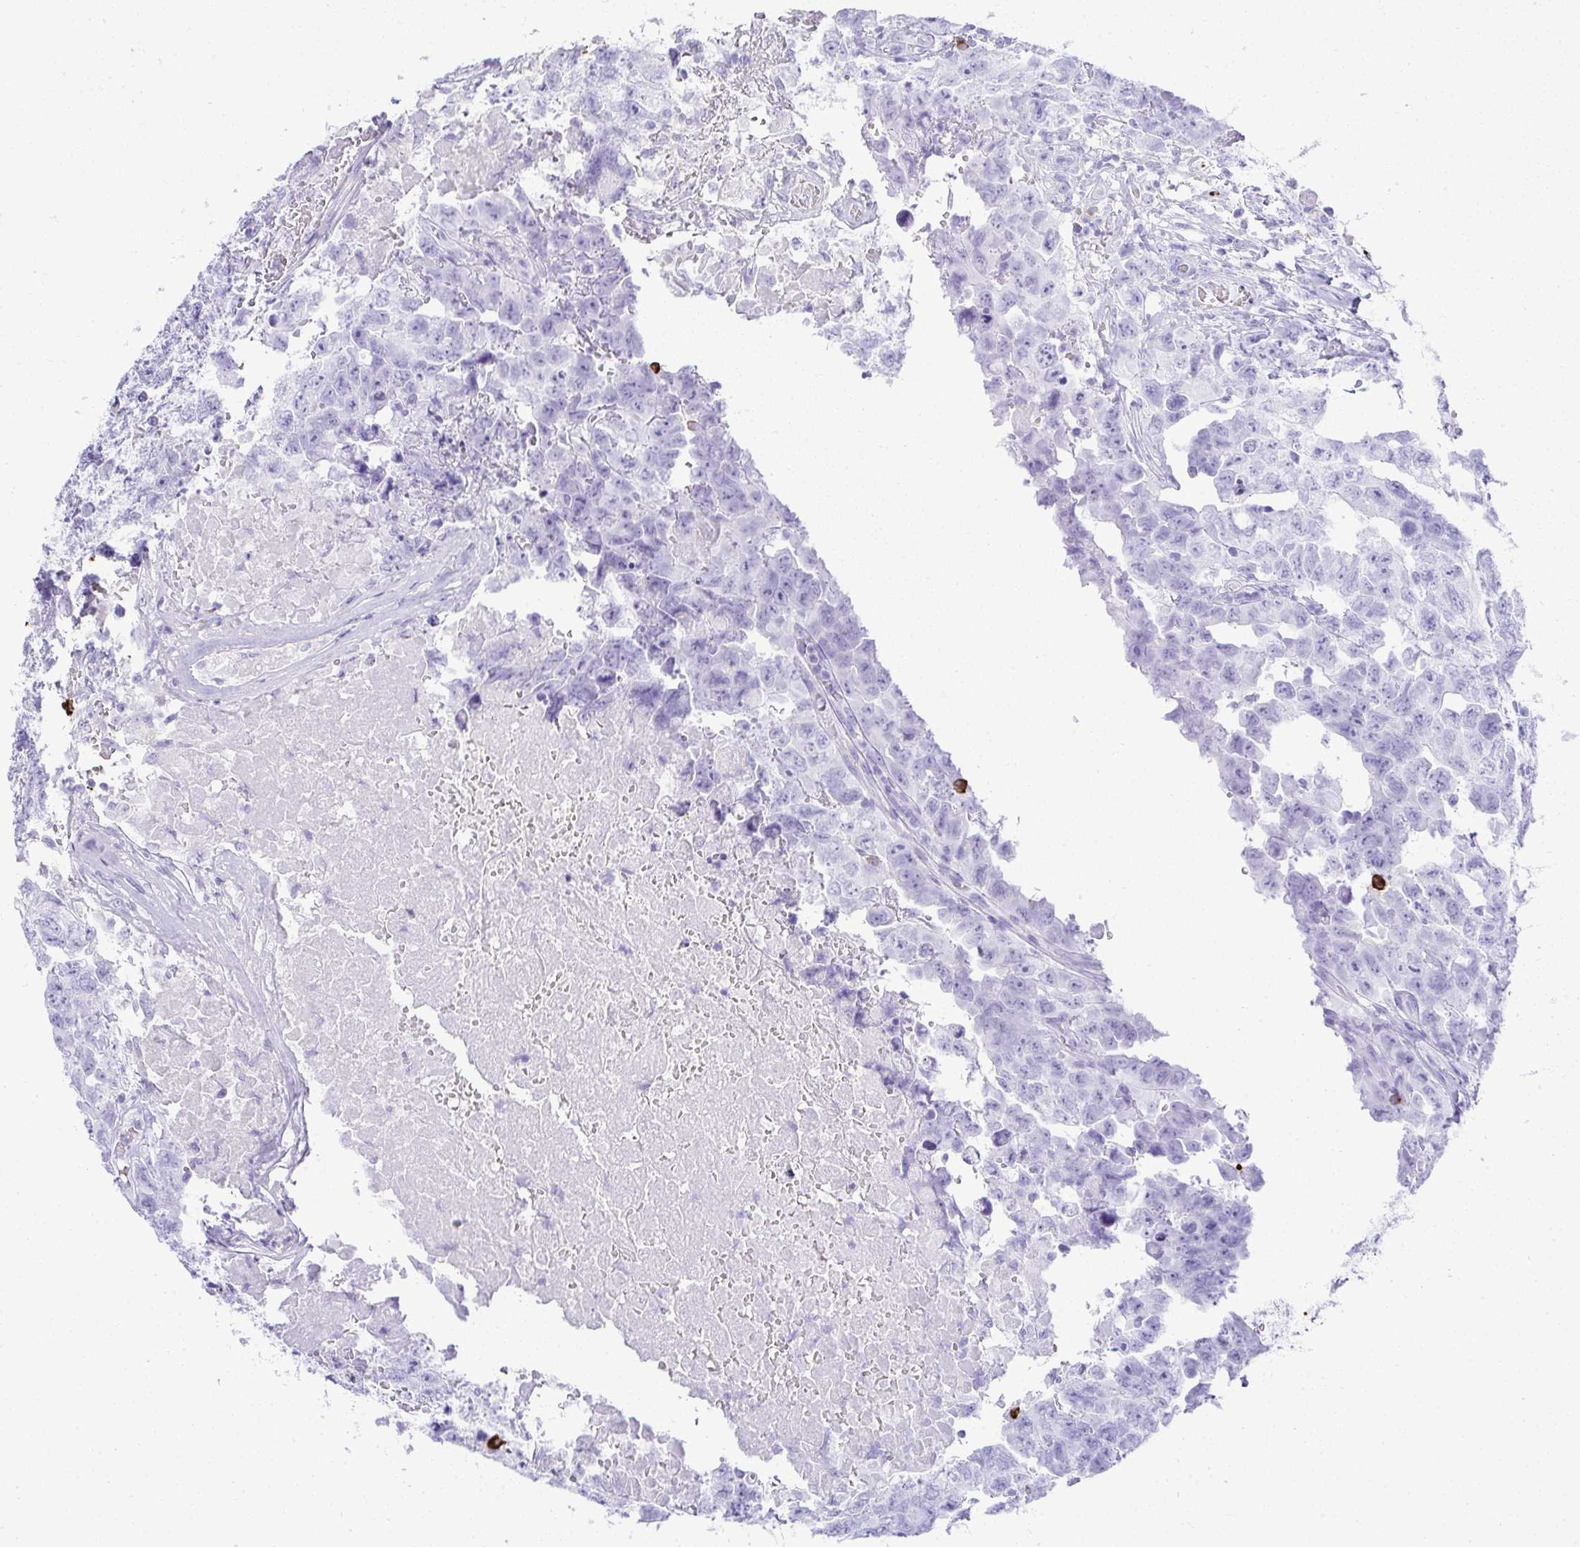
{"staining": {"intensity": "negative", "quantity": "none", "location": "none"}, "tissue": "testis cancer", "cell_type": "Tumor cells", "image_type": "cancer", "snomed": [{"axis": "morphology", "description": "Carcinoma, Embryonal, NOS"}, {"axis": "topography", "description": "Testis"}], "caption": "Human testis cancer stained for a protein using immunohistochemistry reveals no staining in tumor cells.", "gene": "CDADC1", "patient": {"sex": "male", "age": 22}}